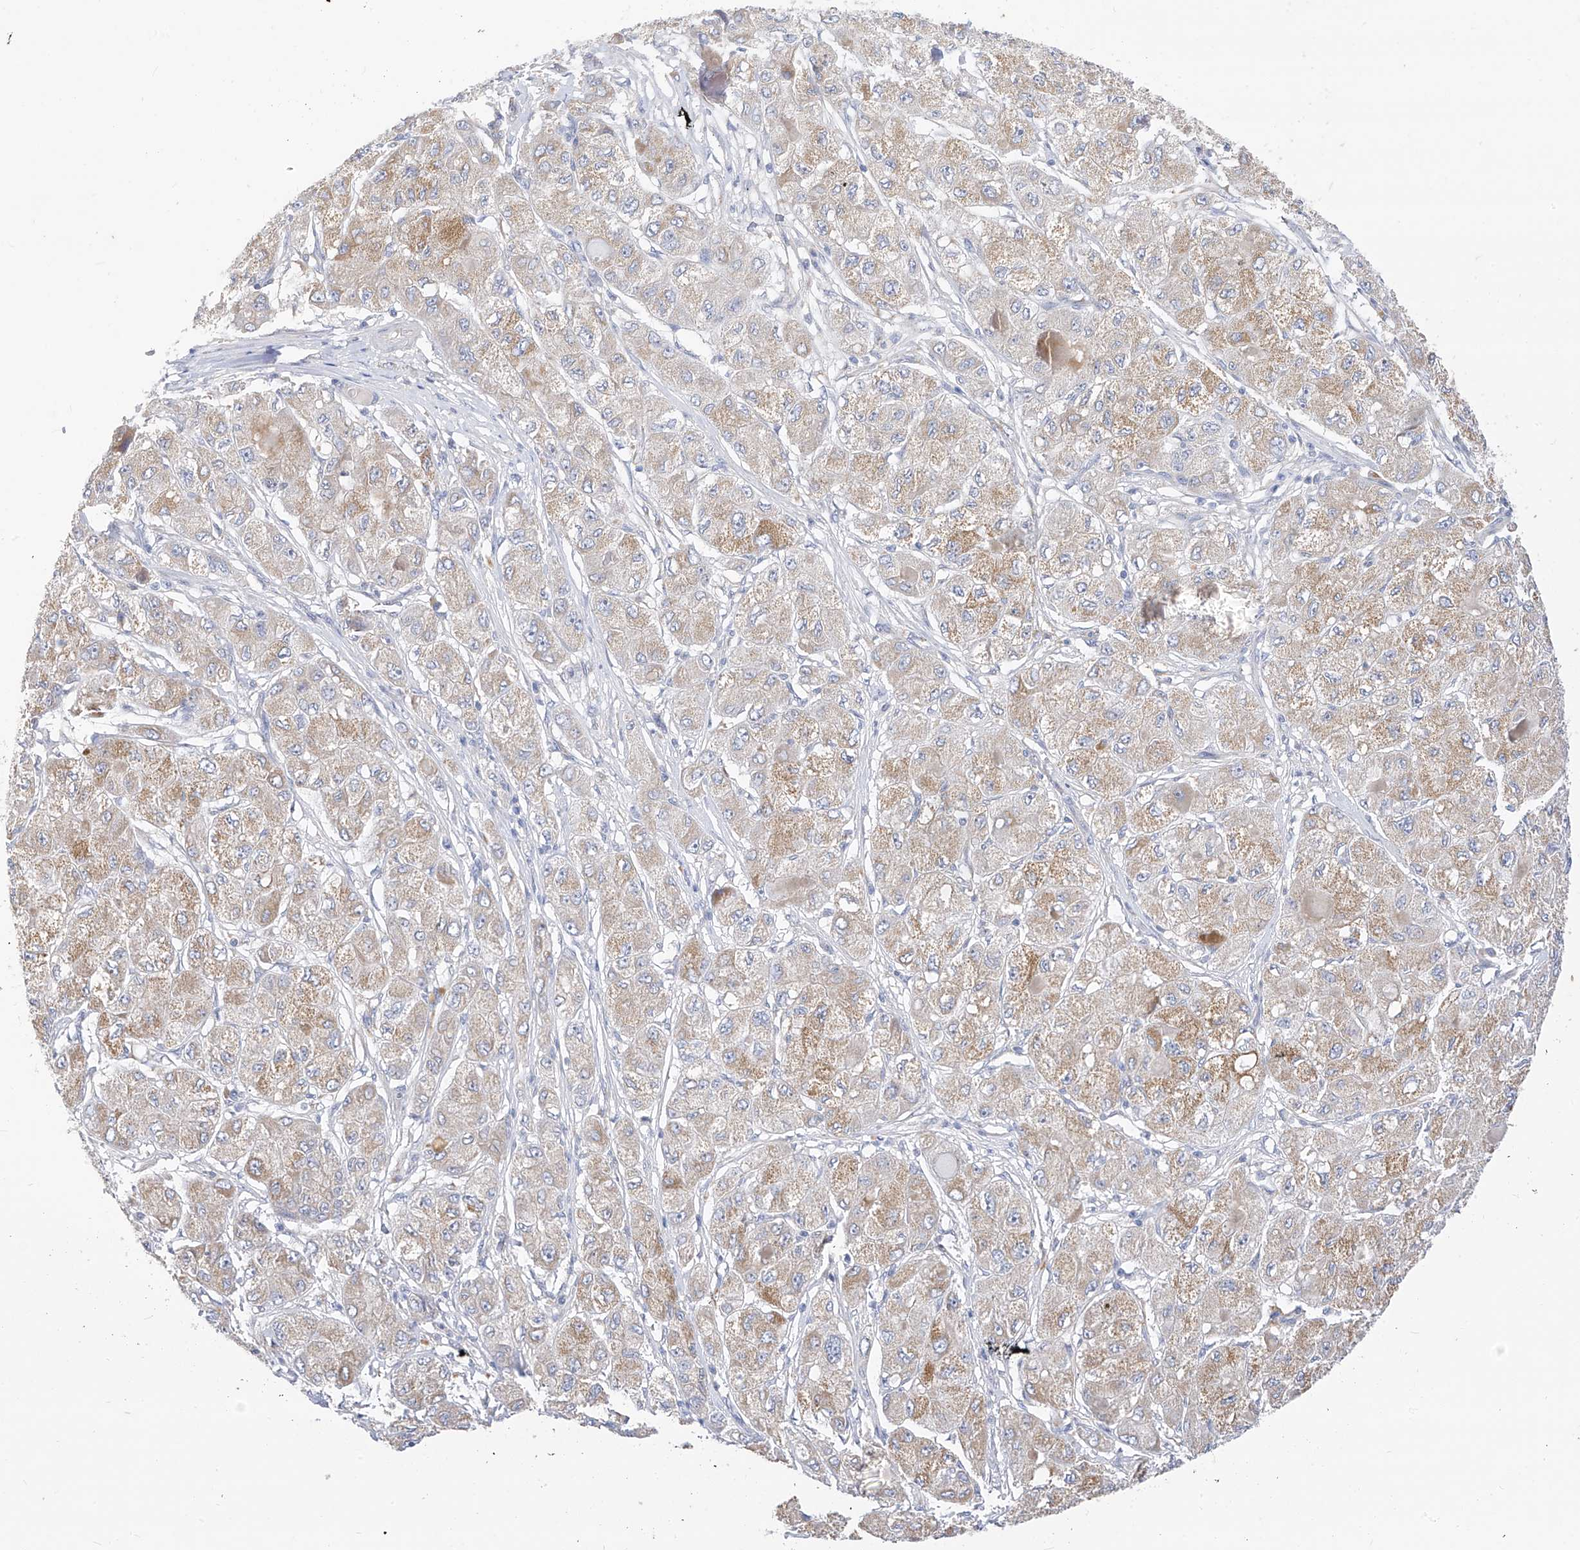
{"staining": {"intensity": "moderate", "quantity": ">75%", "location": "cytoplasmic/membranous"}, "tissue": "liver cancer", "cell_type": "Tumor cells", "image_type": "cancer", "snomed": [{"axis": "morphology", "description": "Carcinoma, Hepatocellular, NOS"}, {"axis": "topography", "description": "Liver"}], "caption": "An immunohistochemistry (IHC) histopathology image of tumor tissue is shown. Protein staining in brown highlights moderate cytoplasmic/membranous positivity in liver cancer (hepatocellular carcinoma) within tumor cells. (DAB (3,3'-diaminobenzidine) IHC with brightfield microscopy, high magnification).", "gene": "RASA2", "patient": {"sex": "male", "age": 80}}